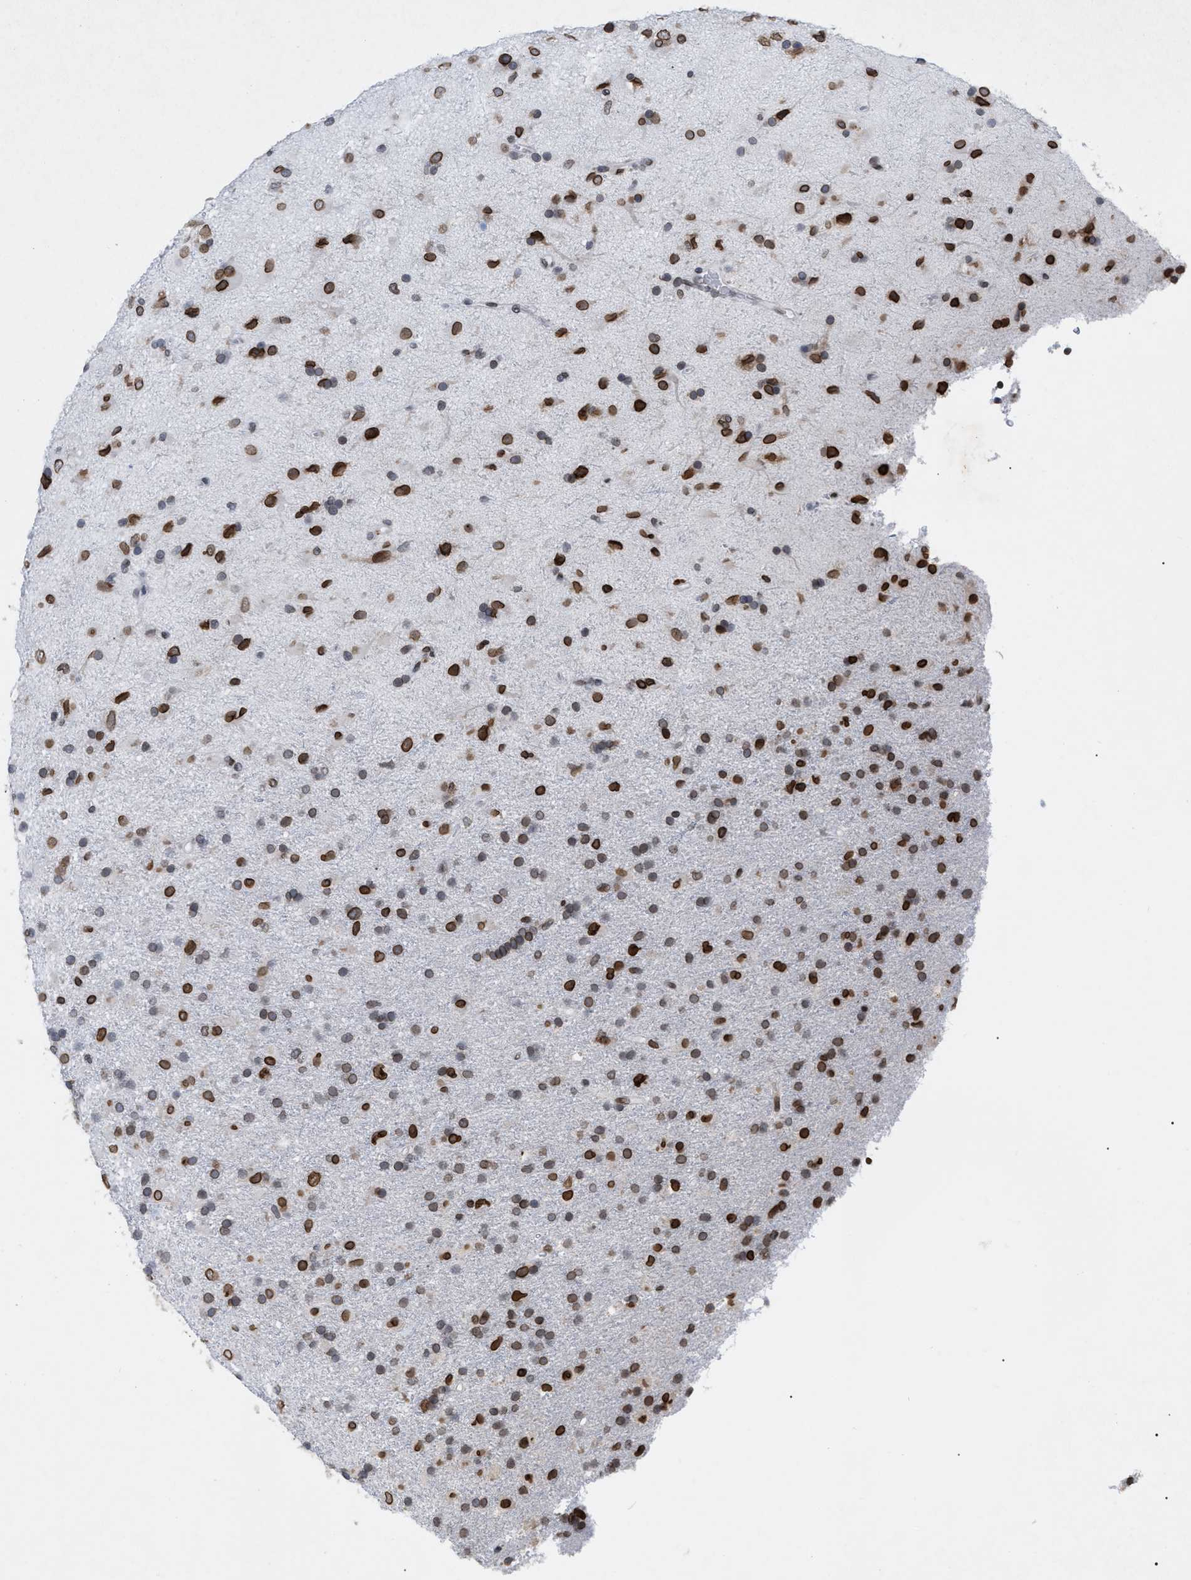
{"staining": {"intensity": "strong", "quantity": ">75%", "location": "cytoplasmic/membranous,nuclear"}, "tissue": "glioma", "cell_type": "Tumor cells", "image_type": "cancer", "snomed": [{"axis": "morphology", "description": "Glioma, malignant, Low grade"}, {"axis": "topography", "description": "Brain"}], "caption": "Low-grade glioma (malignant) stained with DAB (3,3'-diaminobenzidine) IHC displays high levels of strong cytoplasmic/membranous and nuclear staining in about >75% of tumor cells. (DAB = brown stain, brightfield microscopy at high magnification).", "gene": "TPR", "patient": {"sex": "male", "age": 65}}